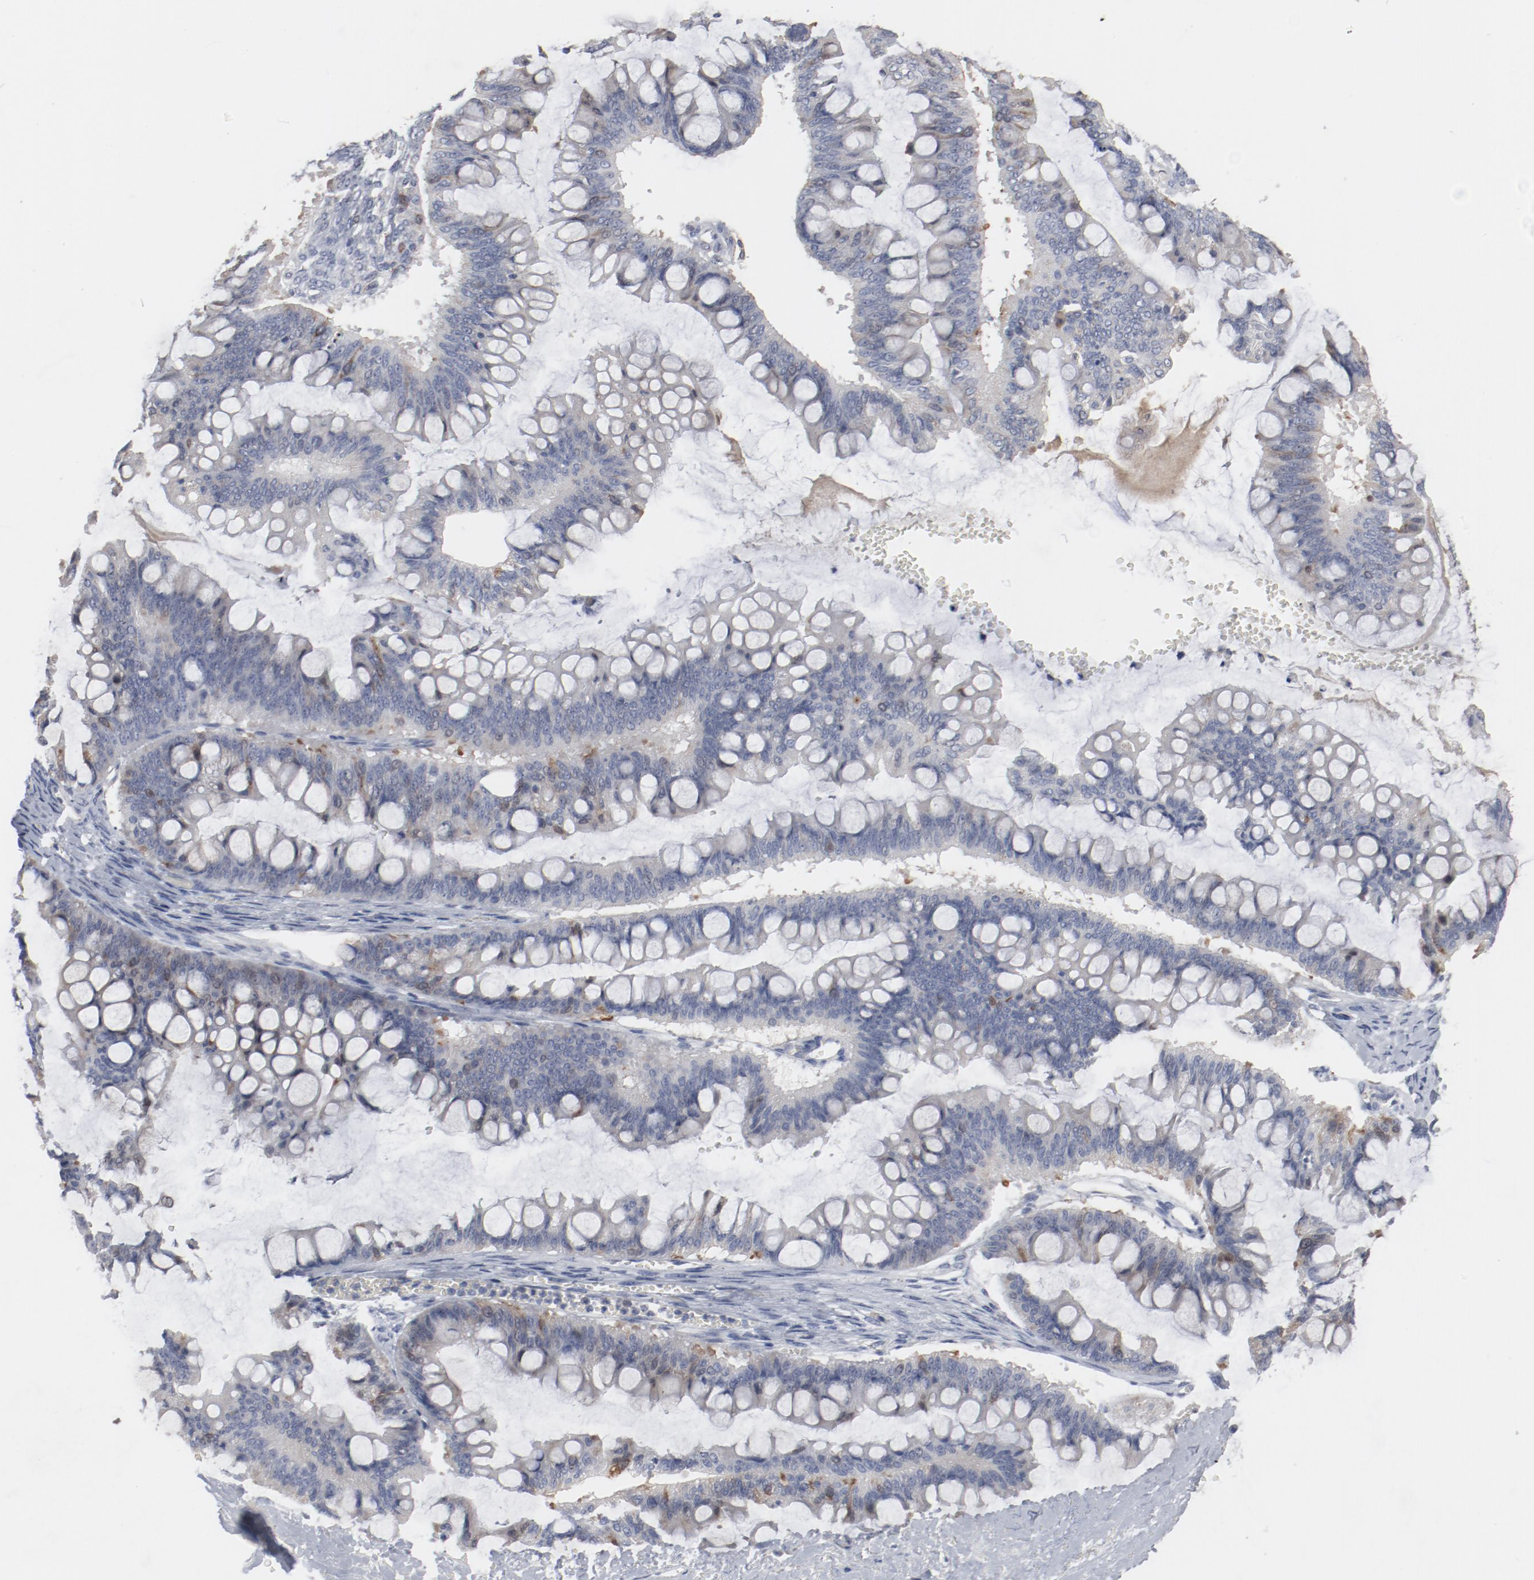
{"staining": {"intensity": "weak", "quantity": "<25%", "location": "cytoplasmic/membranous"}, "tissue": "ovarian cancer", "cell_type": "Tumor cells", "image_type": "cancer", "snomed": [{"axis": "morphology", "description": "Cystadenocarcinoma, mucinous, NOS"}, {"axis": "topography", "description": "Ovary"}], "caption": "Tumor cells show no significant expression in mucinous cystadenocarcinoma (ovarian).", "gene": "CDK1", "patient": {"sex": "female", "age": 73}}